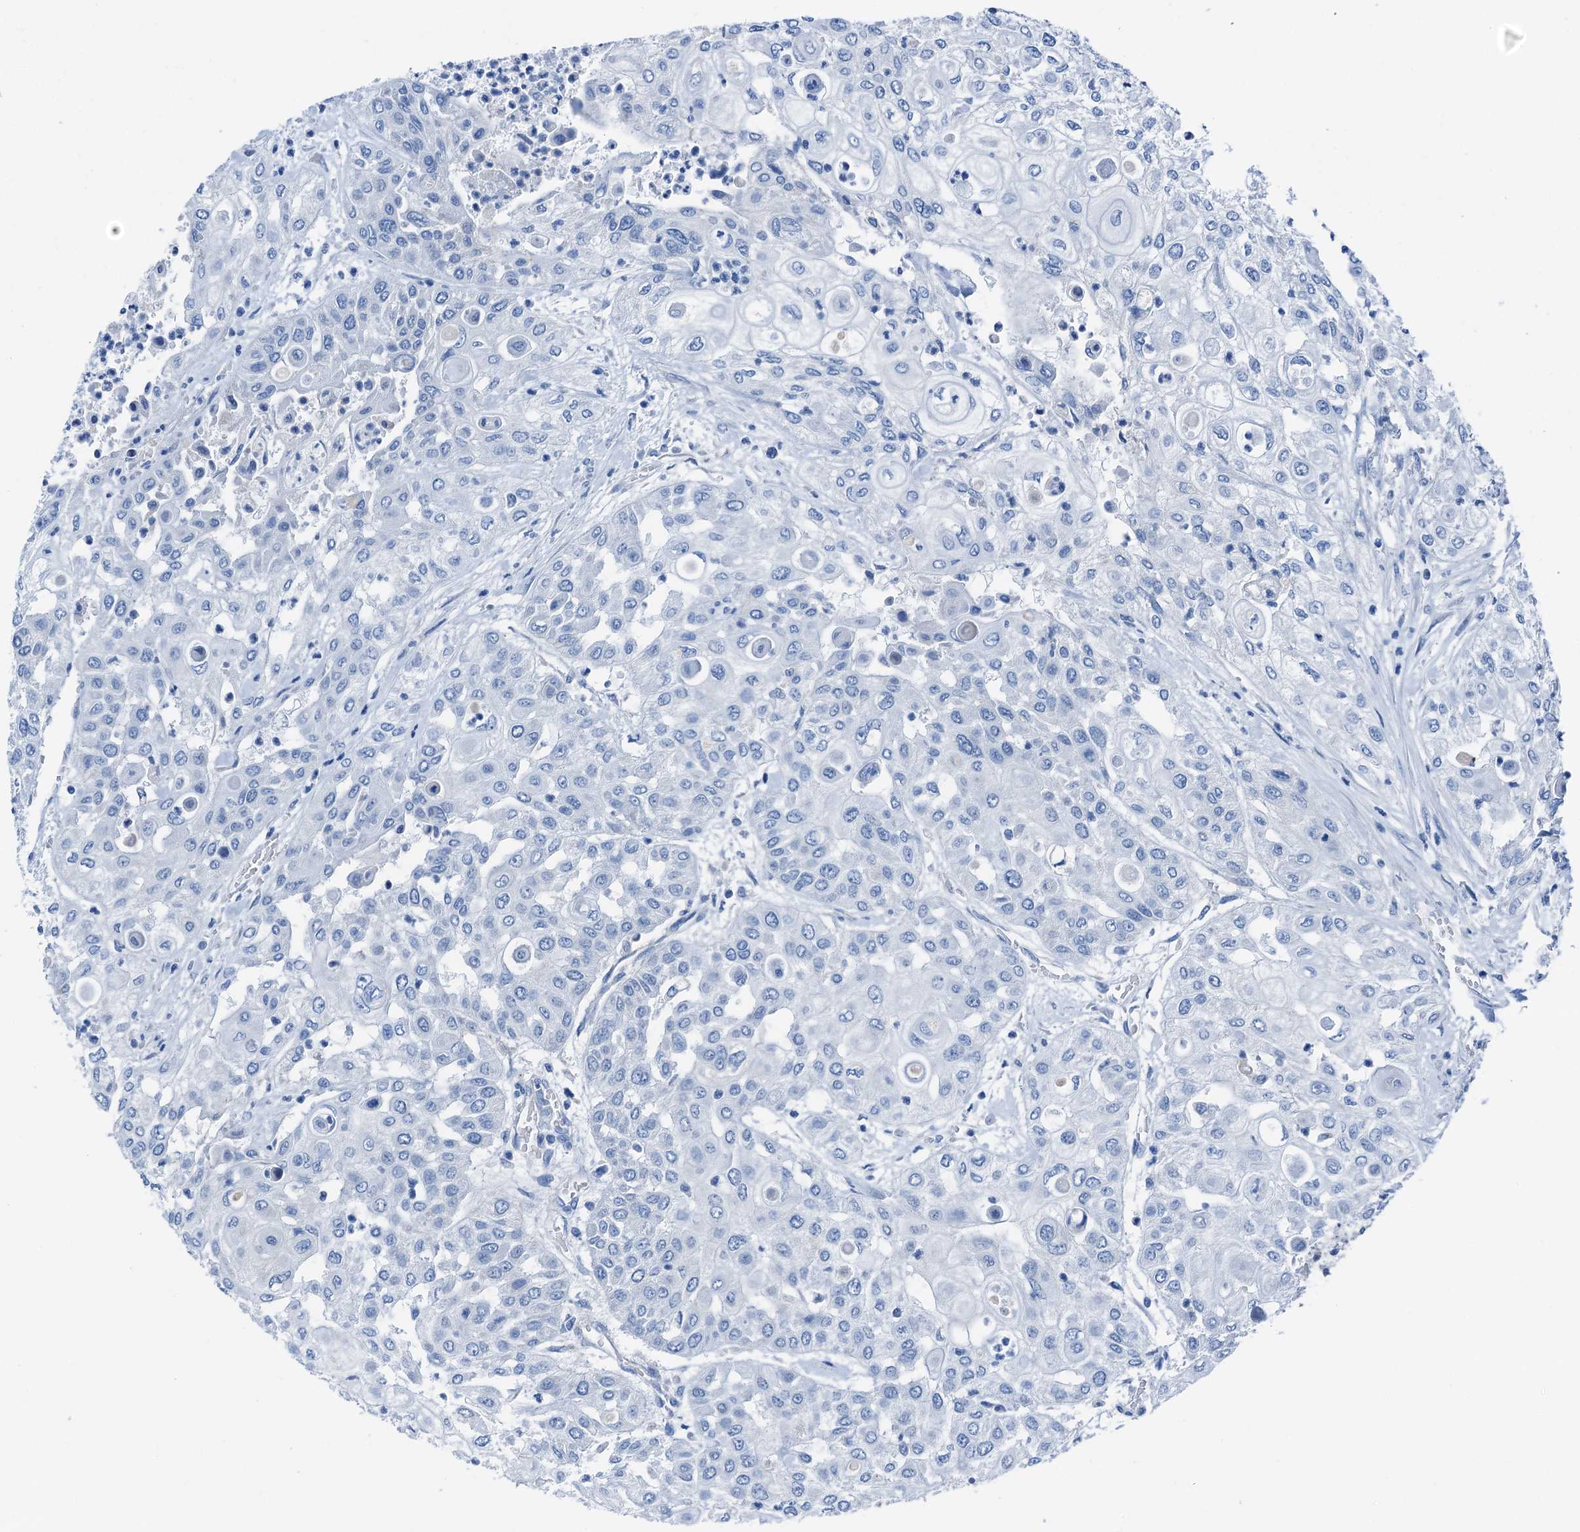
{"staining": {"intensity": "negative", "quantity": "none", "location": "none"}, "tissue": "urothelial cancer", "cell_type": "Tumor cells", "image_type": "cancer", "snomed": [{"axis": "morphology", "description": "Urothelial carcinoma, High grade"}, {"axis": "topography", "description": "Urinary bladder"}], "caption": "Protein analysis of urothelial cancer shows no significant positivity in tumor cells. (Brightfield microscopy of DAB (3,3'-diaminobenzidine) immunohistochemistry (IHC) at high magnification).", "gene": "C1QTNF4", "patient": {"sex": "female", "age": 79}}